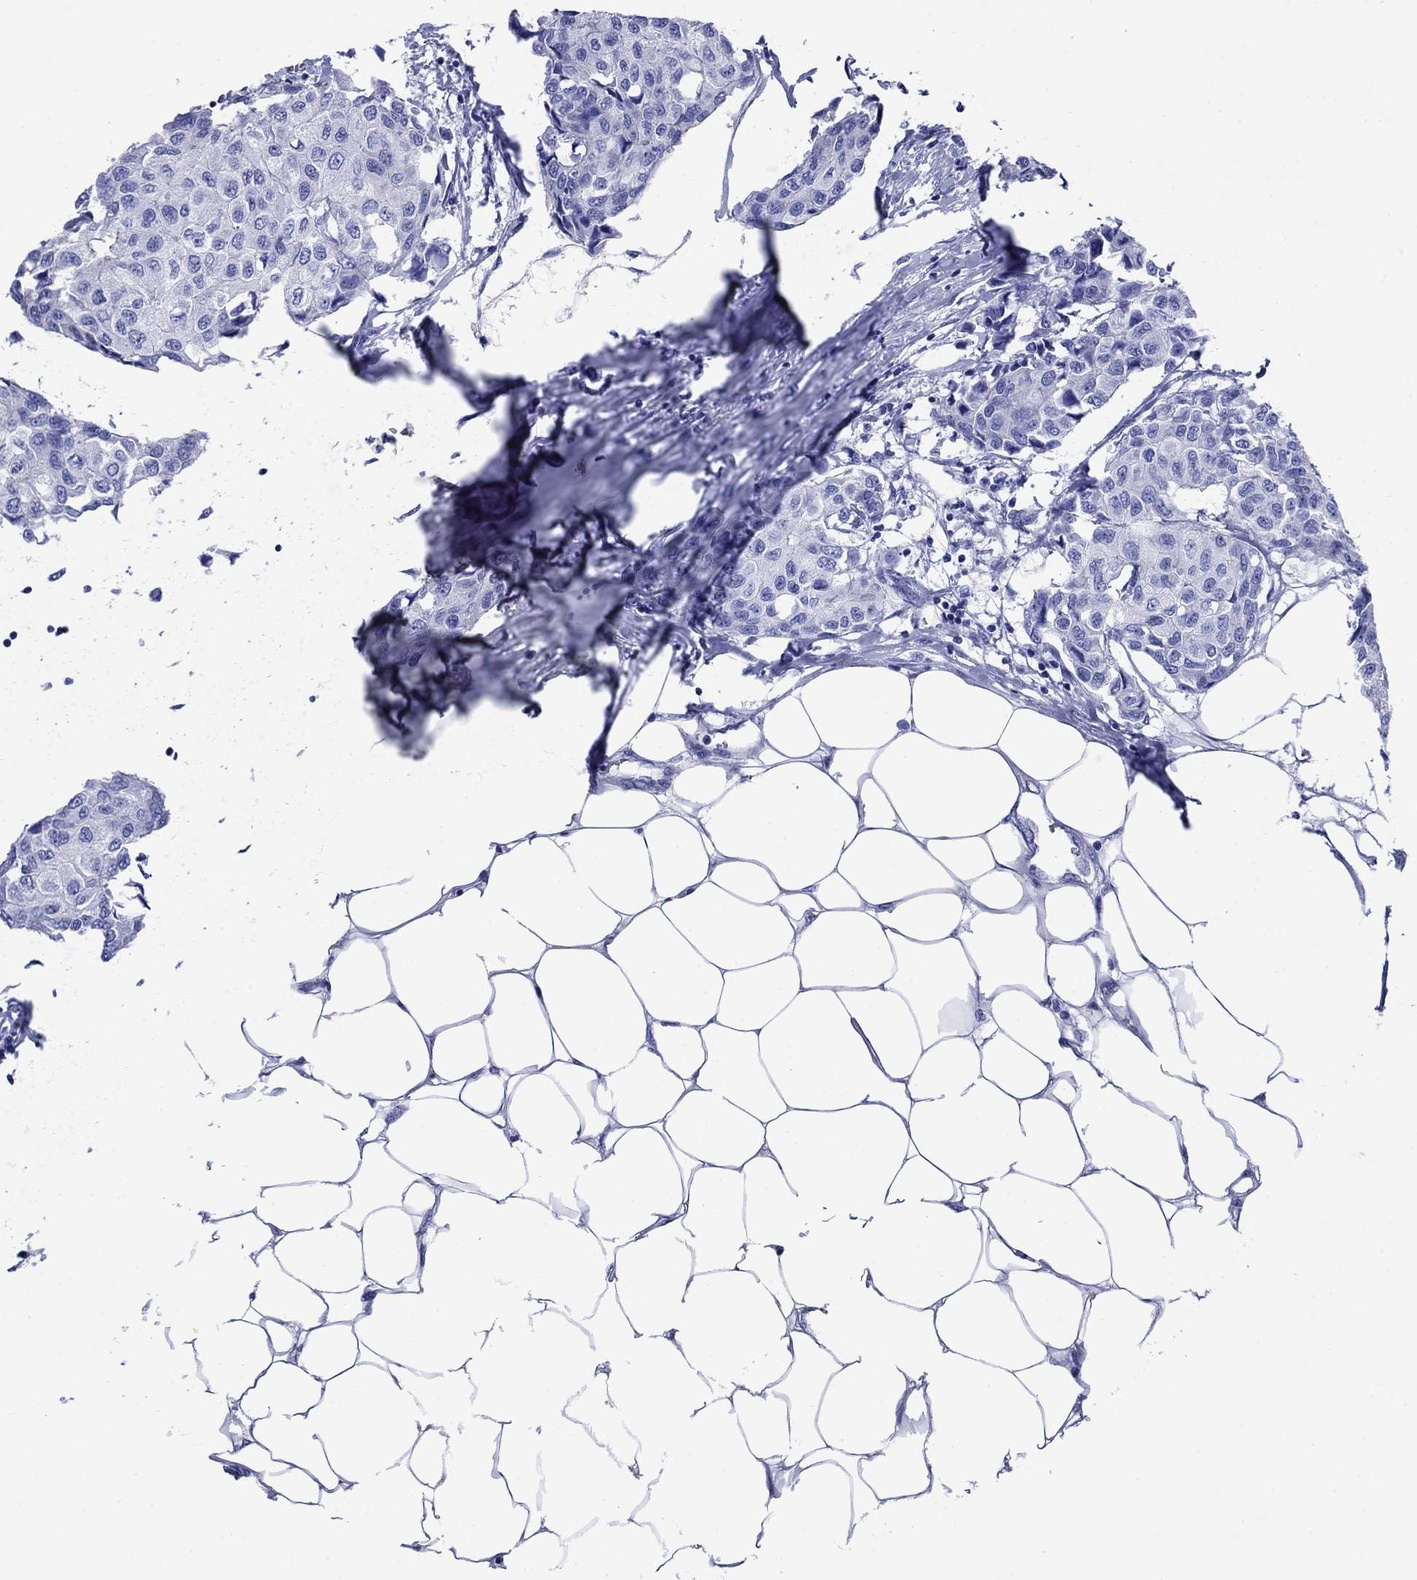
{"staining": {"intensity": "negative", "quantity": "none", "location": "none"}, "tissue": "breast cancer", "cell_type": "Tumor cells", "image_type": "cancer", "snomed": [{"axis": "morphology", "description": "Duct carcinoma"}, {"axis": "topography", "description": "Breast"}], "caption": "This is an immunohistochemistry (IHC) photomicrograph of invasive ductal carcinoma (breast). There is no positivity in tumor cells.", "gene": "SLC1A2", "patient": {"sex": "female", "age": 80}}